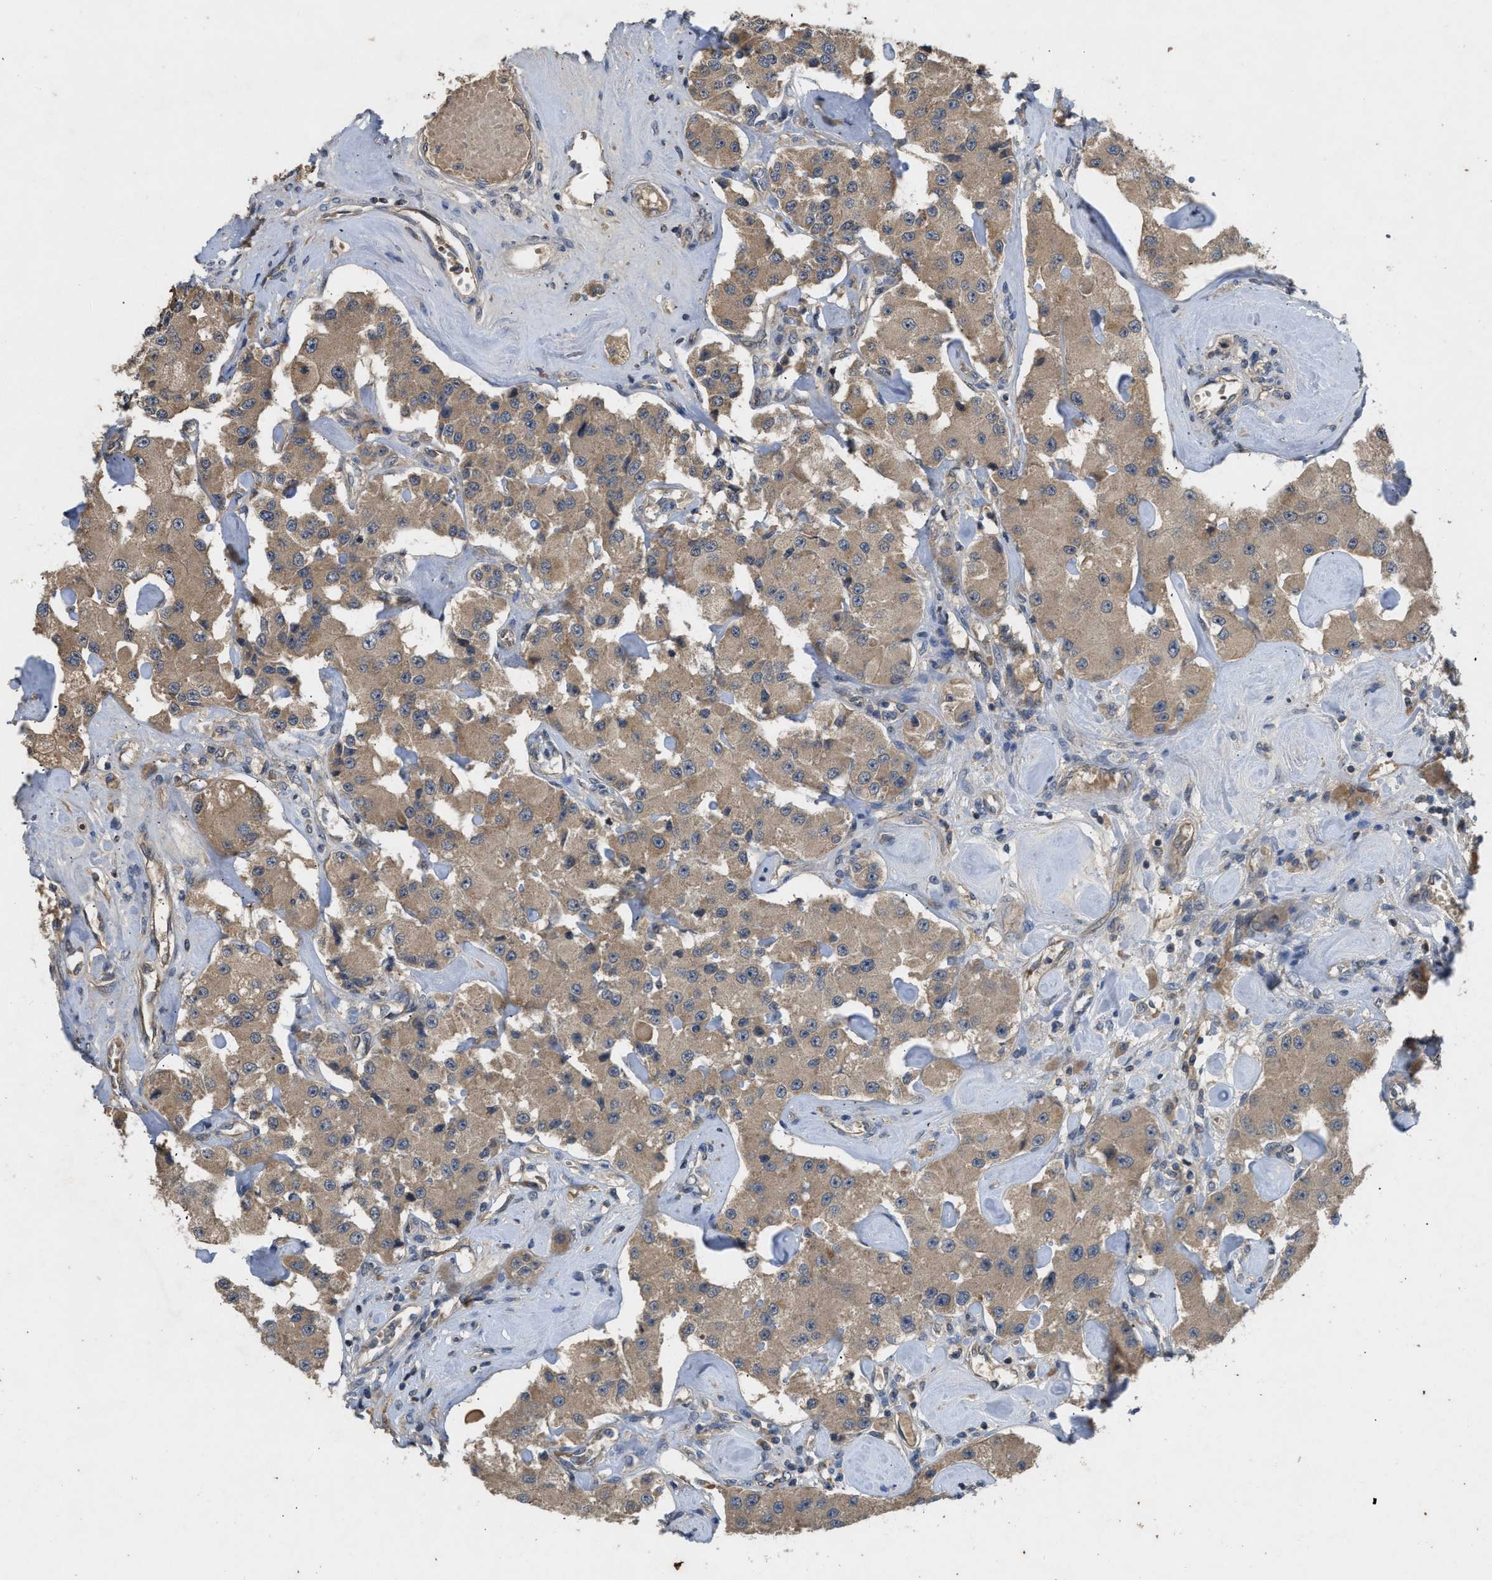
{"staining": {"intensity": "moderate", "quantity": ">75%", "location": "cytoplasmic/membranous"}, "tissue": "carcinoid", "cell_type": "Tumor cells", "image_type": "cancer", "snomed": [{"axis": "morphology", "description": "Carcinoid, malignant, NOS"}, {"axis": "topography", "description": "Pancreas"}], "caption": "A histopathology image showing moderate cytoplasmic/membranous staining in about >75% of tumor cells in carcinoid, as visualized by brown immunohistochemical staining.", "gene": "PPP3CA", "patient": {"sex": "male", "age": 41}}